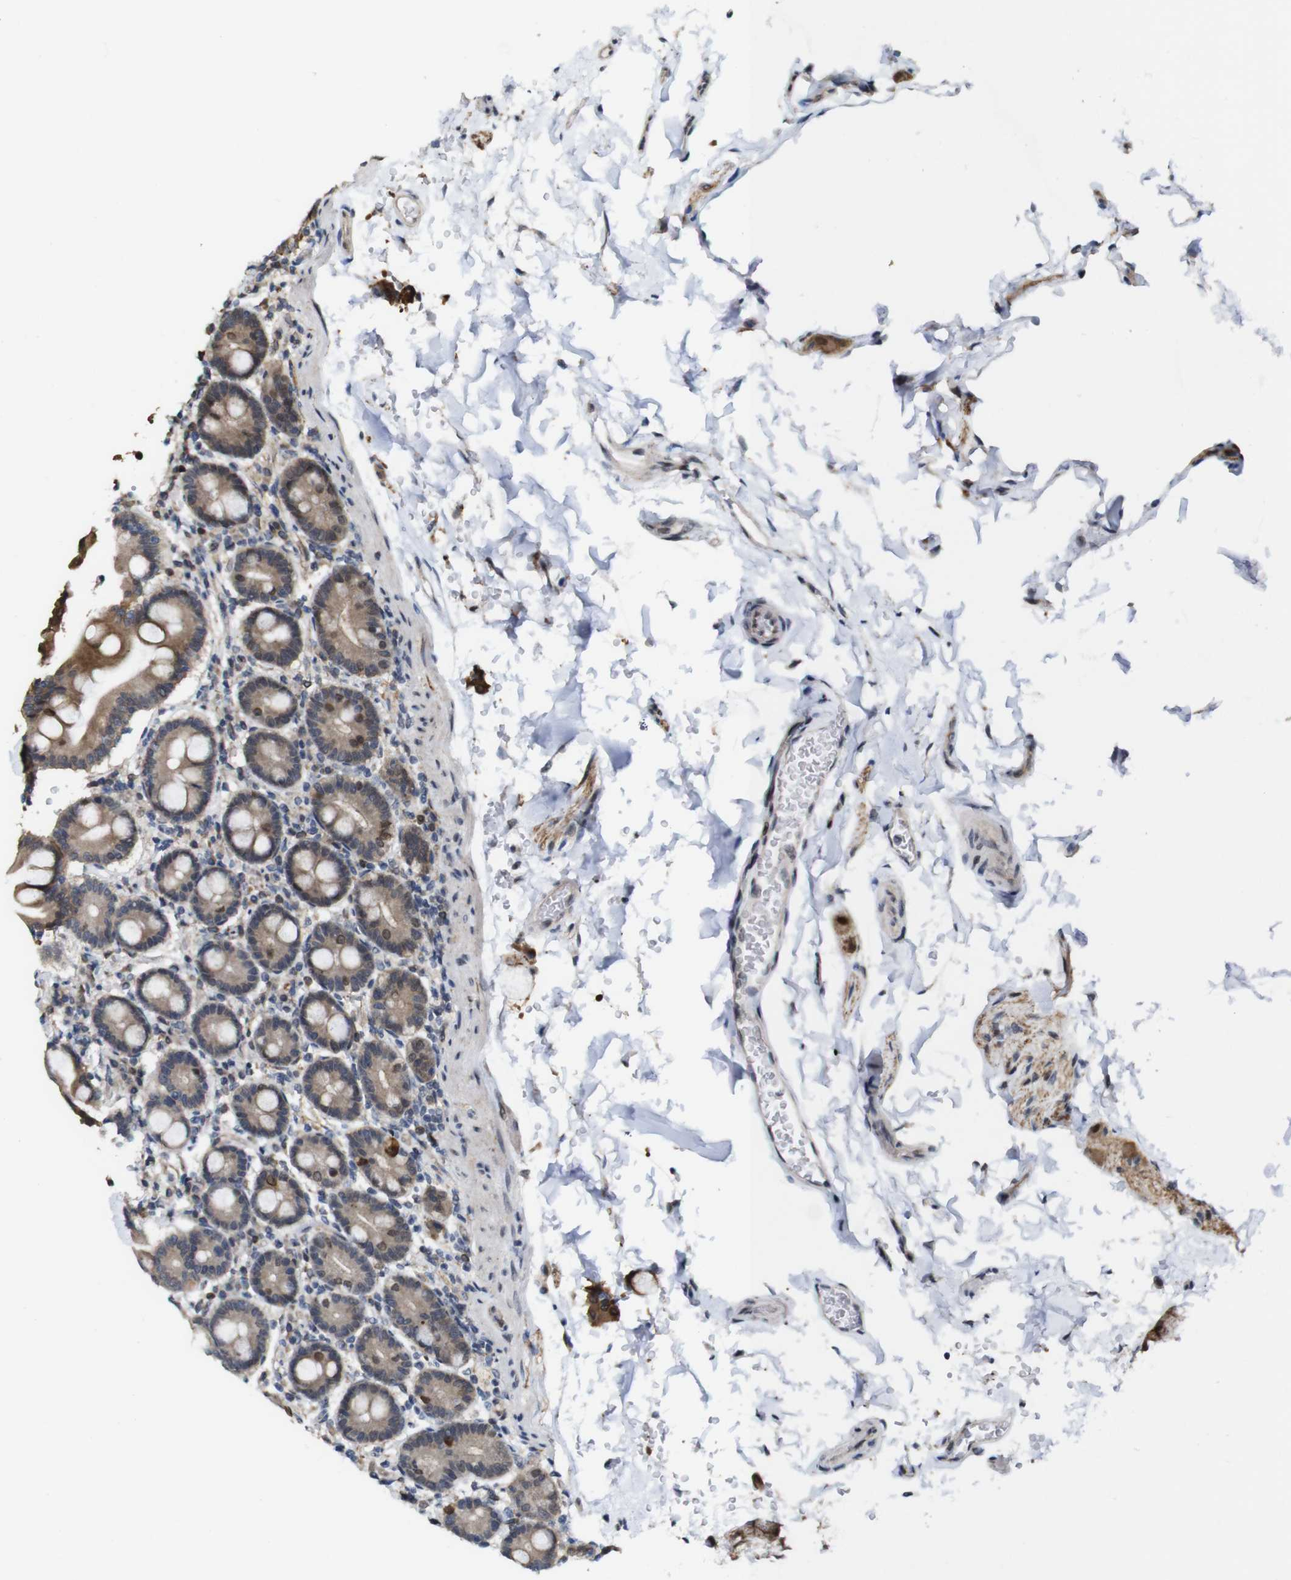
{"staining": {"intensity": "moderate", "quantity": ">75%", "location": "cytoplasmic/membranous,nuclear"}, "tissue": "duodenum", "cell_type": "Glandular cells", "image_type": "normal", "snomed": [{"axis": "morphology", "description": "Normal tissue, NOS"}, {"axis": "topography", "description": "Duodenum"}], "caption": "A medium amount of moderate cytoplasmic/membranous,nuclear expression is present in approximately >75% of glandular cells in normal duodenum. The staining was performed using DAB to visualize the protein expression in brown, while the nuclei were stained in blue with hematoxylin (Magnification: 20x).", "gene": "PNMA8A", "patient": {"sex": "male", "age": 54}}